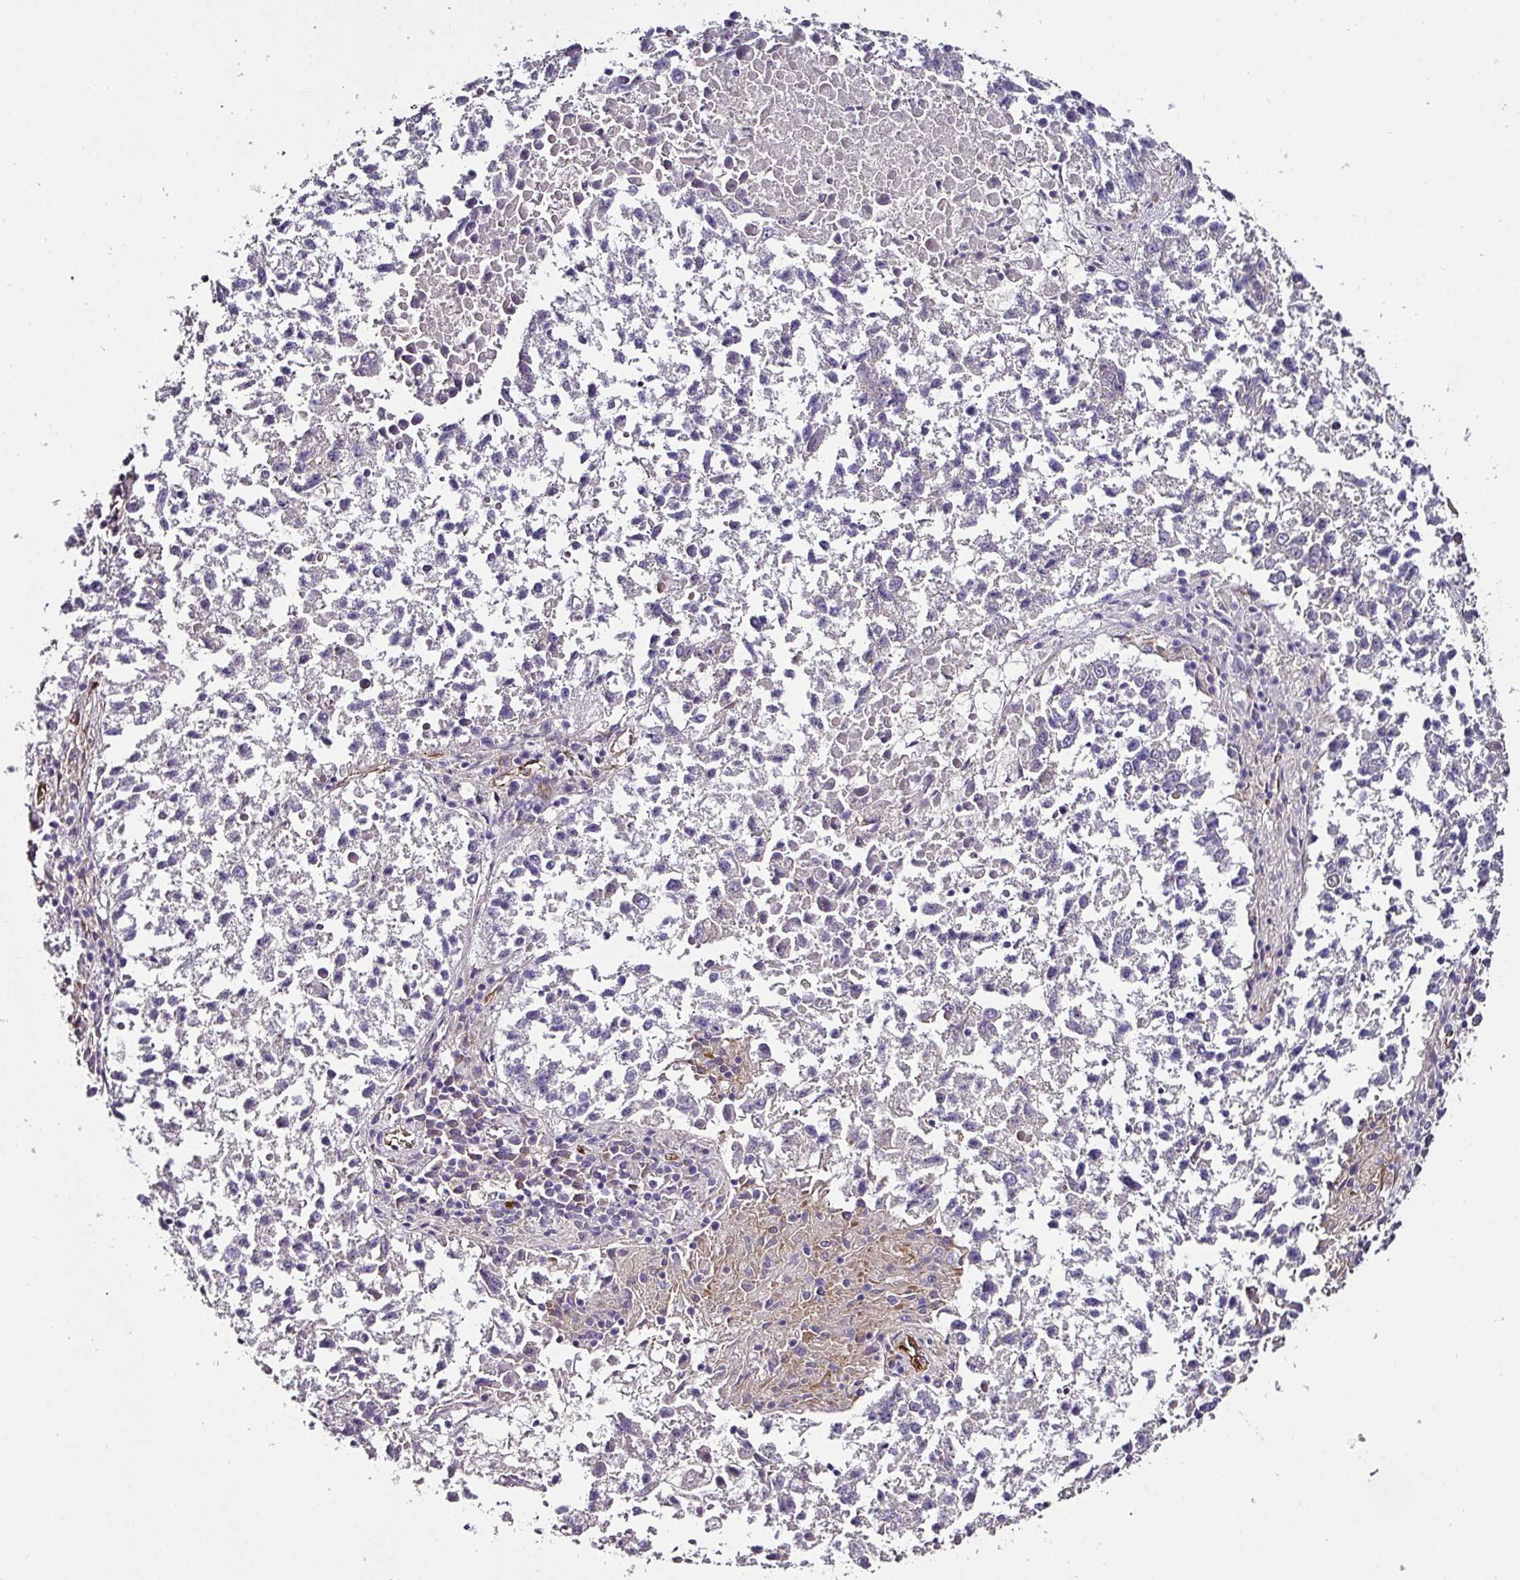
{"staining": {"intensity": "negative", "quantity": "none", "location": "none"}, "tissue": "lung cancer", "cell_type": "Tumor cells", "image_type": "cancer", "snomed": [{"axis": "morphology", "description": "Squamous cell carcinoma, NOS"}, {"axis": "topography", "description": "Lung"}], "caption": "IHC of lung cancer exhibits no positivity in tumor cells.", "gene": "SKIC2", "patient": {"sex": "male", "age": 73}}